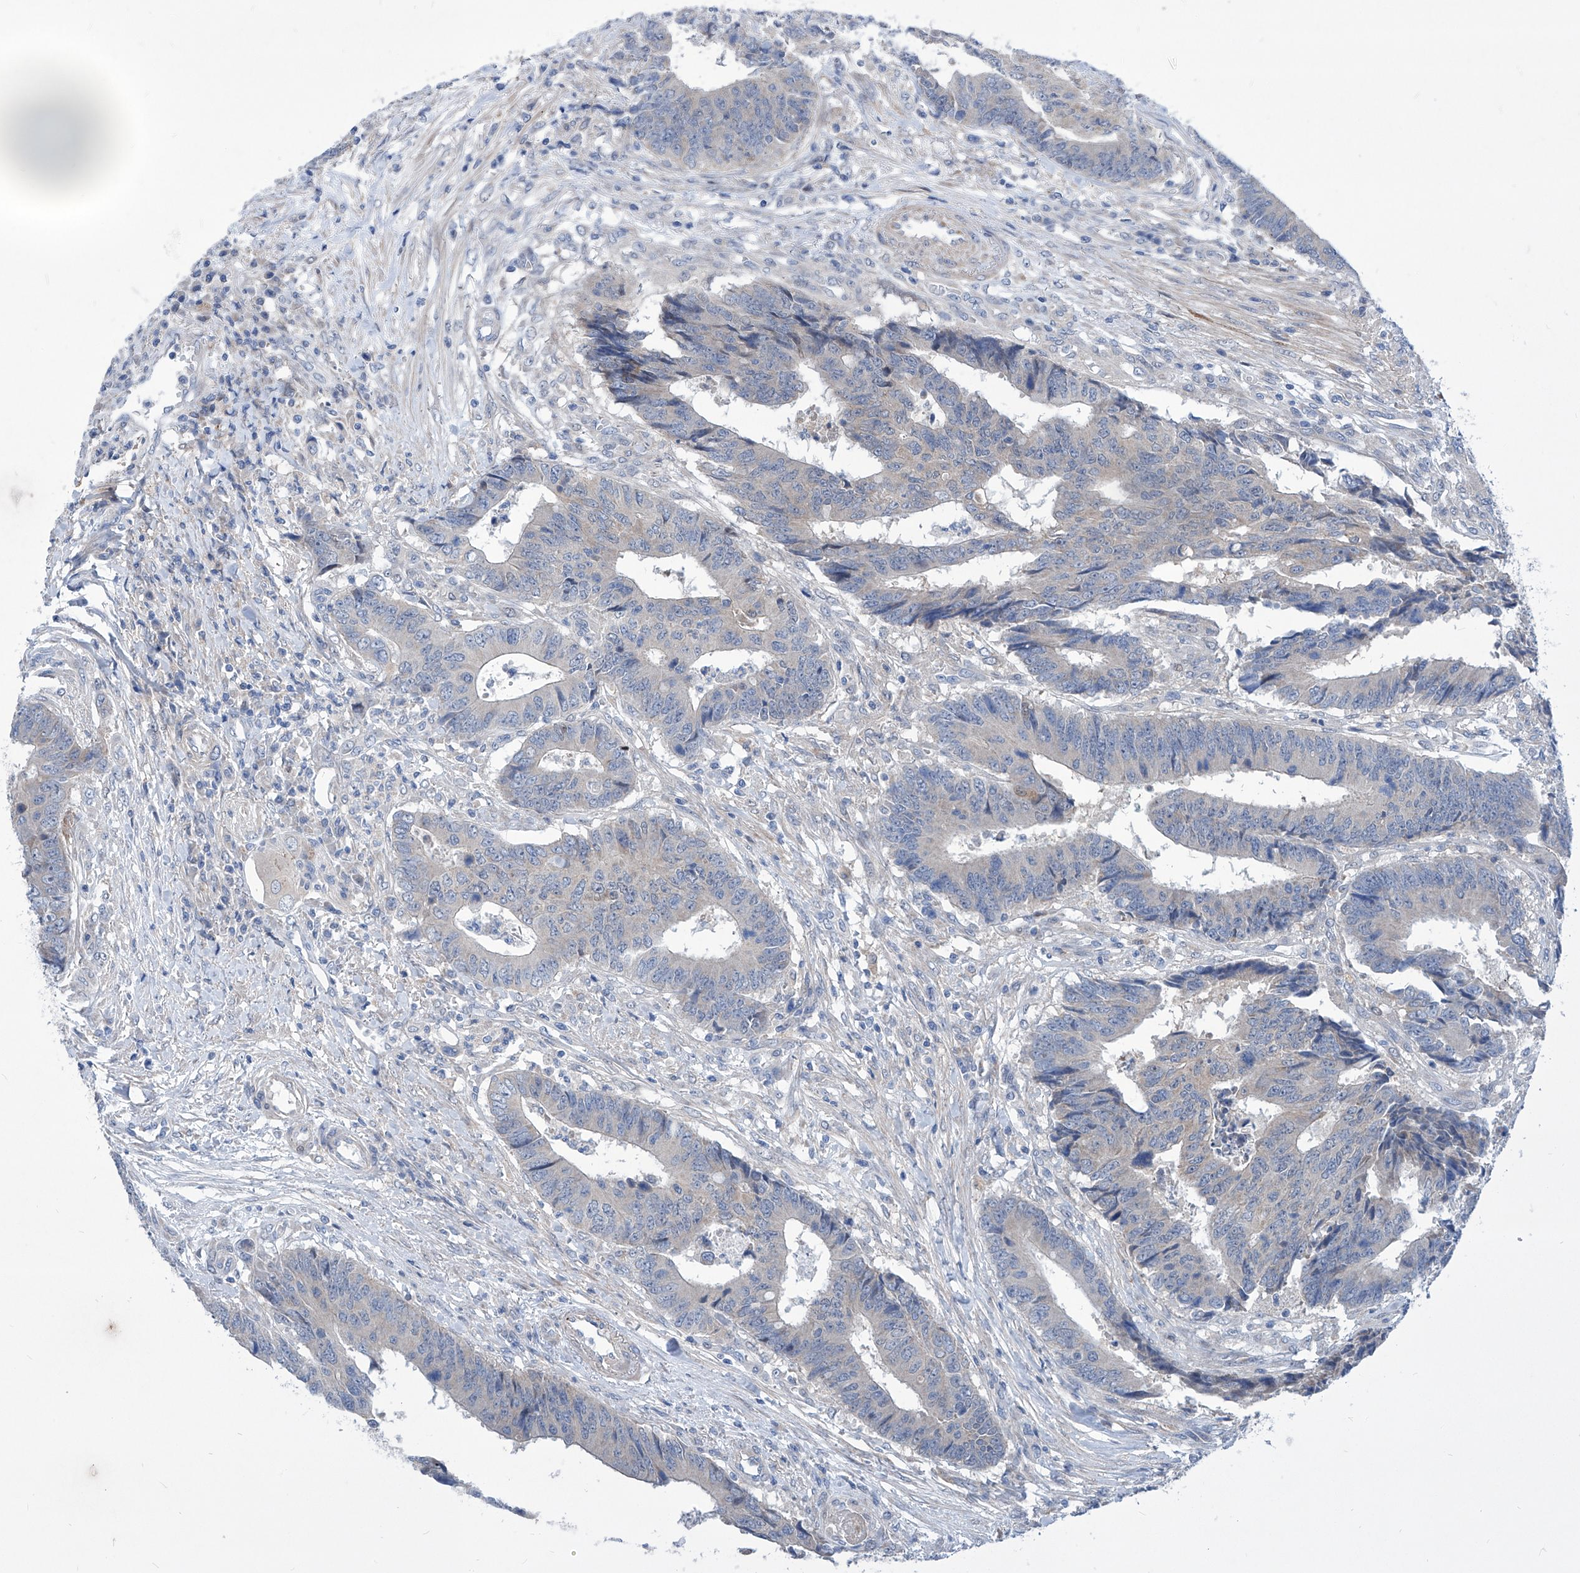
{"staining": {"intensity": "negative", "quantity": "none", "location": "none"}, "tissue": "colorectal cancer", "cell_type": "Tumor cells", "image_type": "cancer", "snomed": [{"axis": "morphology", "description": "Adenocarcinoma, NOS"}, {"axis": "topography", "description": "Rectum"}], "caption": "This photomicrograph is of adenocarcinoma (colorectal) stained with IHC to label a protein in brown with the nuclei are counter-stained blue. There is no positivity in tumor cells.", "gene": "SRBD1", "patient": {"sex": "male", "age": 84}}